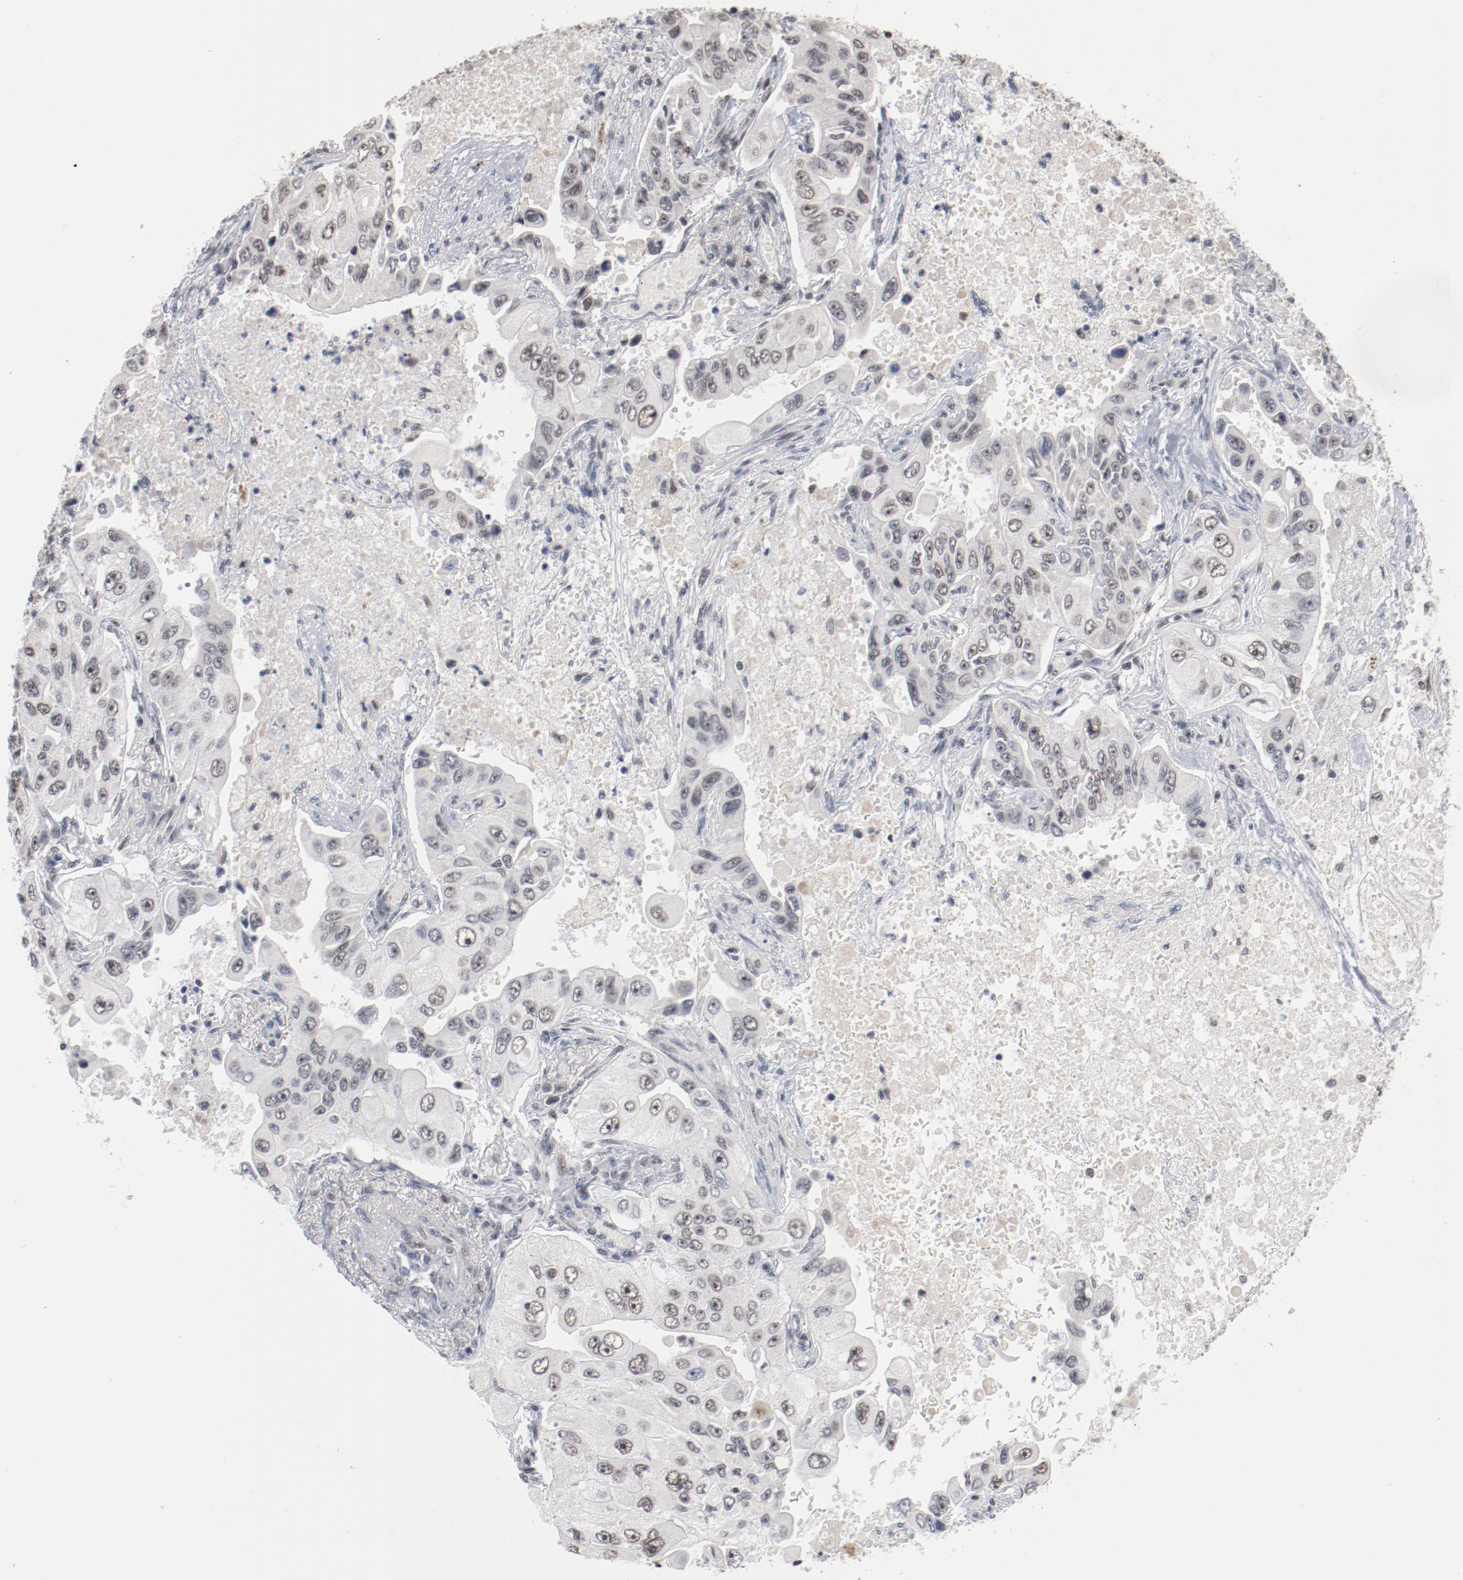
{"staining": {"intensity": "weak", "quantity": "25%-75%", "location": "nuclear"}, "tissue": "lung cancer", "cell_type": "Tumor cells", "image_type": "cancer", "snomed": [{"axis": "morphology", "description": "Adenocarcinoma, NOS"}, {"axis": "topography", "description": "Lung"}], "caption": "Weak nuclear protein expression is appreciated in about 25%-75% of tumor cells in lung adenocarcinoma. The staining was performed using DAB (3,3'-diaminobenzidine) to visualize the protein expression in brown, while the nuclei were stained in blue with hematoxylin (Magnification: 20x).", "gene": "BUB3", "patient": {"sex": "male", "age": 84}}